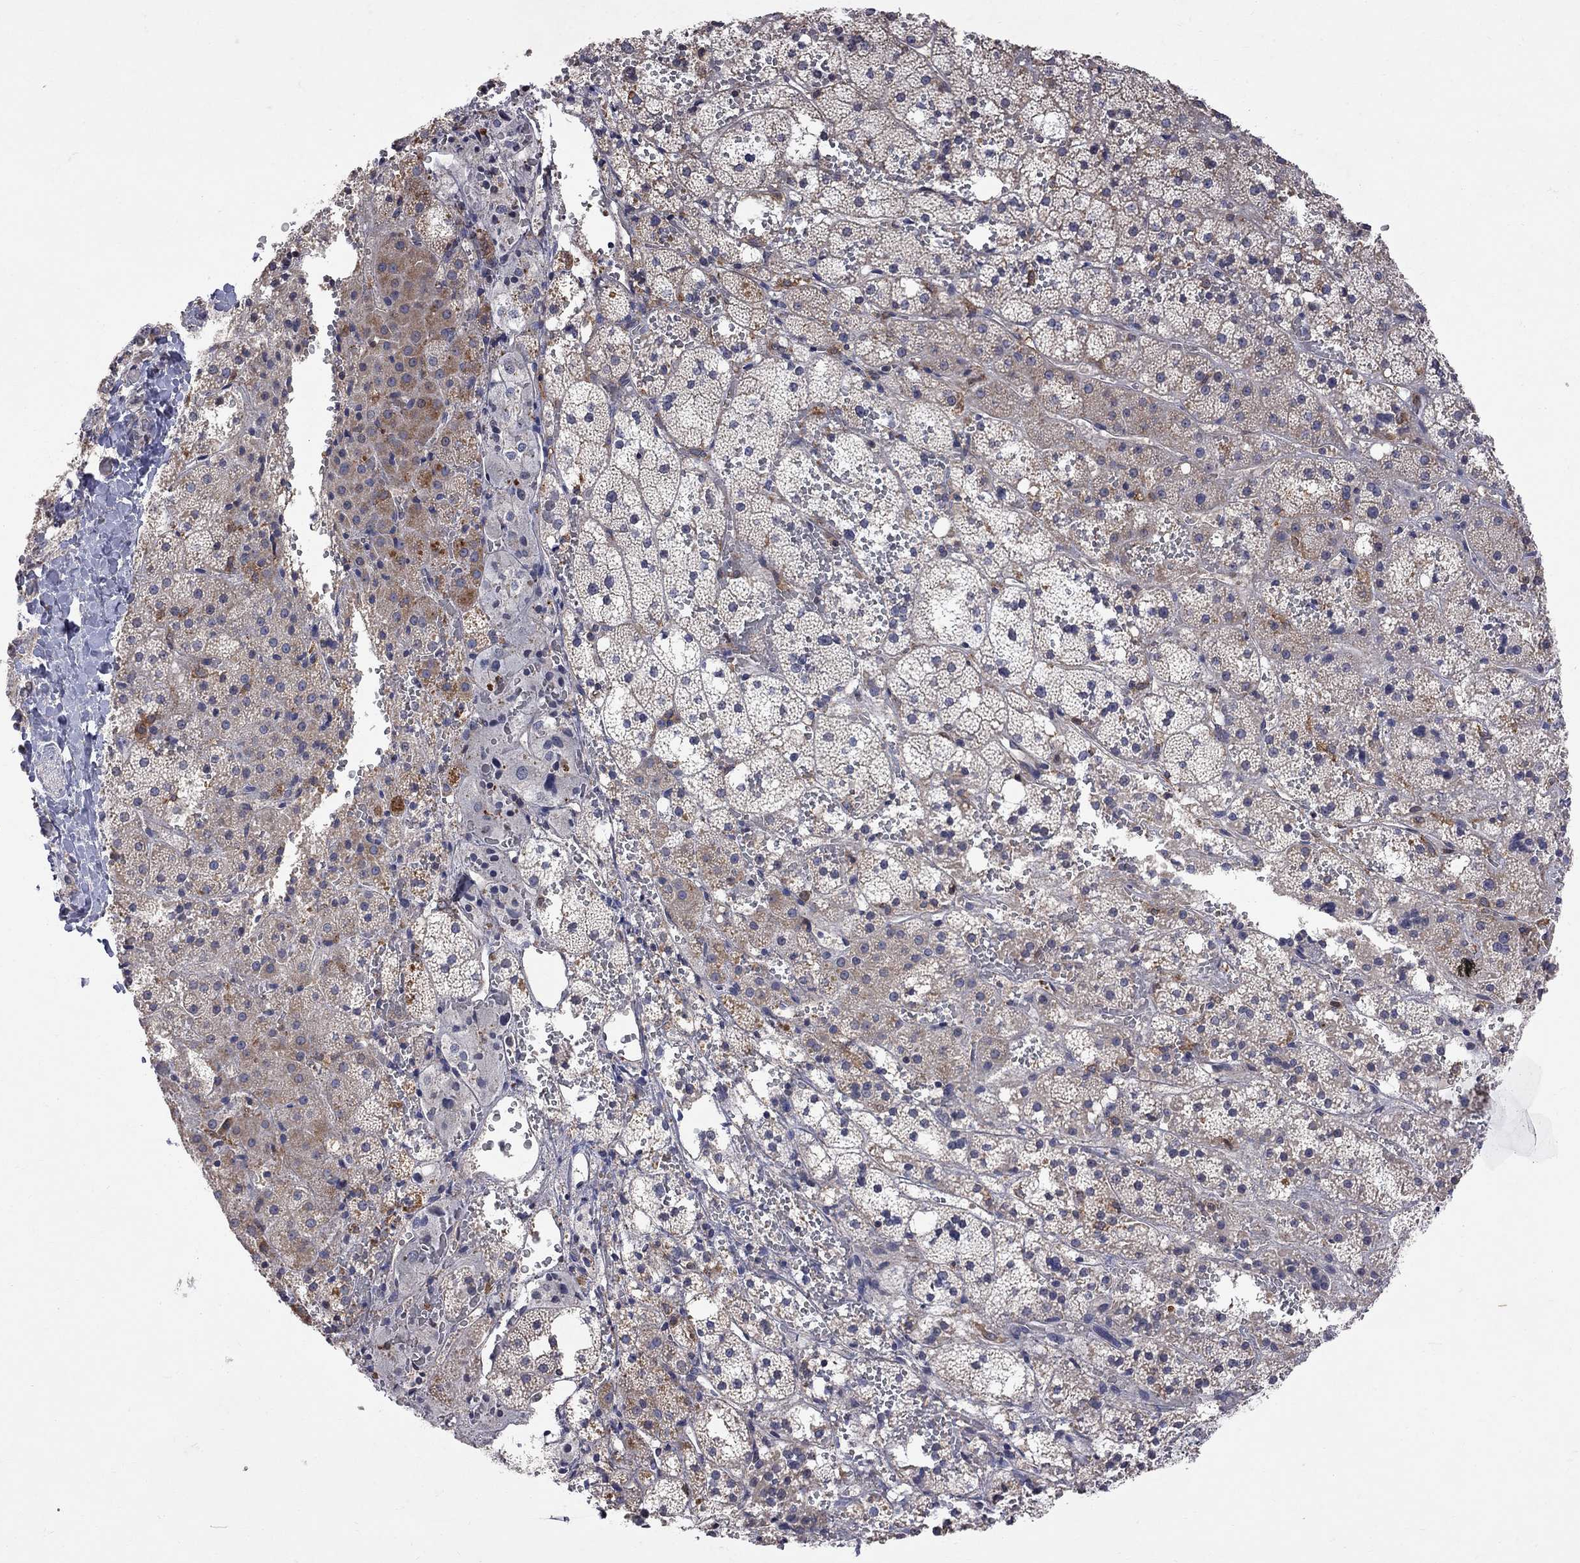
{"staining": {"intensity": "strong", "quantity": "<25%", "location": "cytoplasmic/membranous"}, "tissue": "adrenal gland", "cell_type": "Glandular cells", "image_type": "normal", "snomed": [{"axis": "morphology", "description": "Normal tissue, NOS"}, {"axis": "topography", "description": "Adrenal gland"}], "caption": "IHC staining of unremarkable adrenal gland, which exhibits medium levels of strong cytoplasmic/membranous staining in approximately <25% of glandular cells indicating strong cytoplasmic/membranous protein staining. The staining was performed using DAB (brown) for protein detection and nuclei were counterstained in hematoxylin (blue).", "gene": "ABI3", "patient": {"sex": "male", "age": 53}}